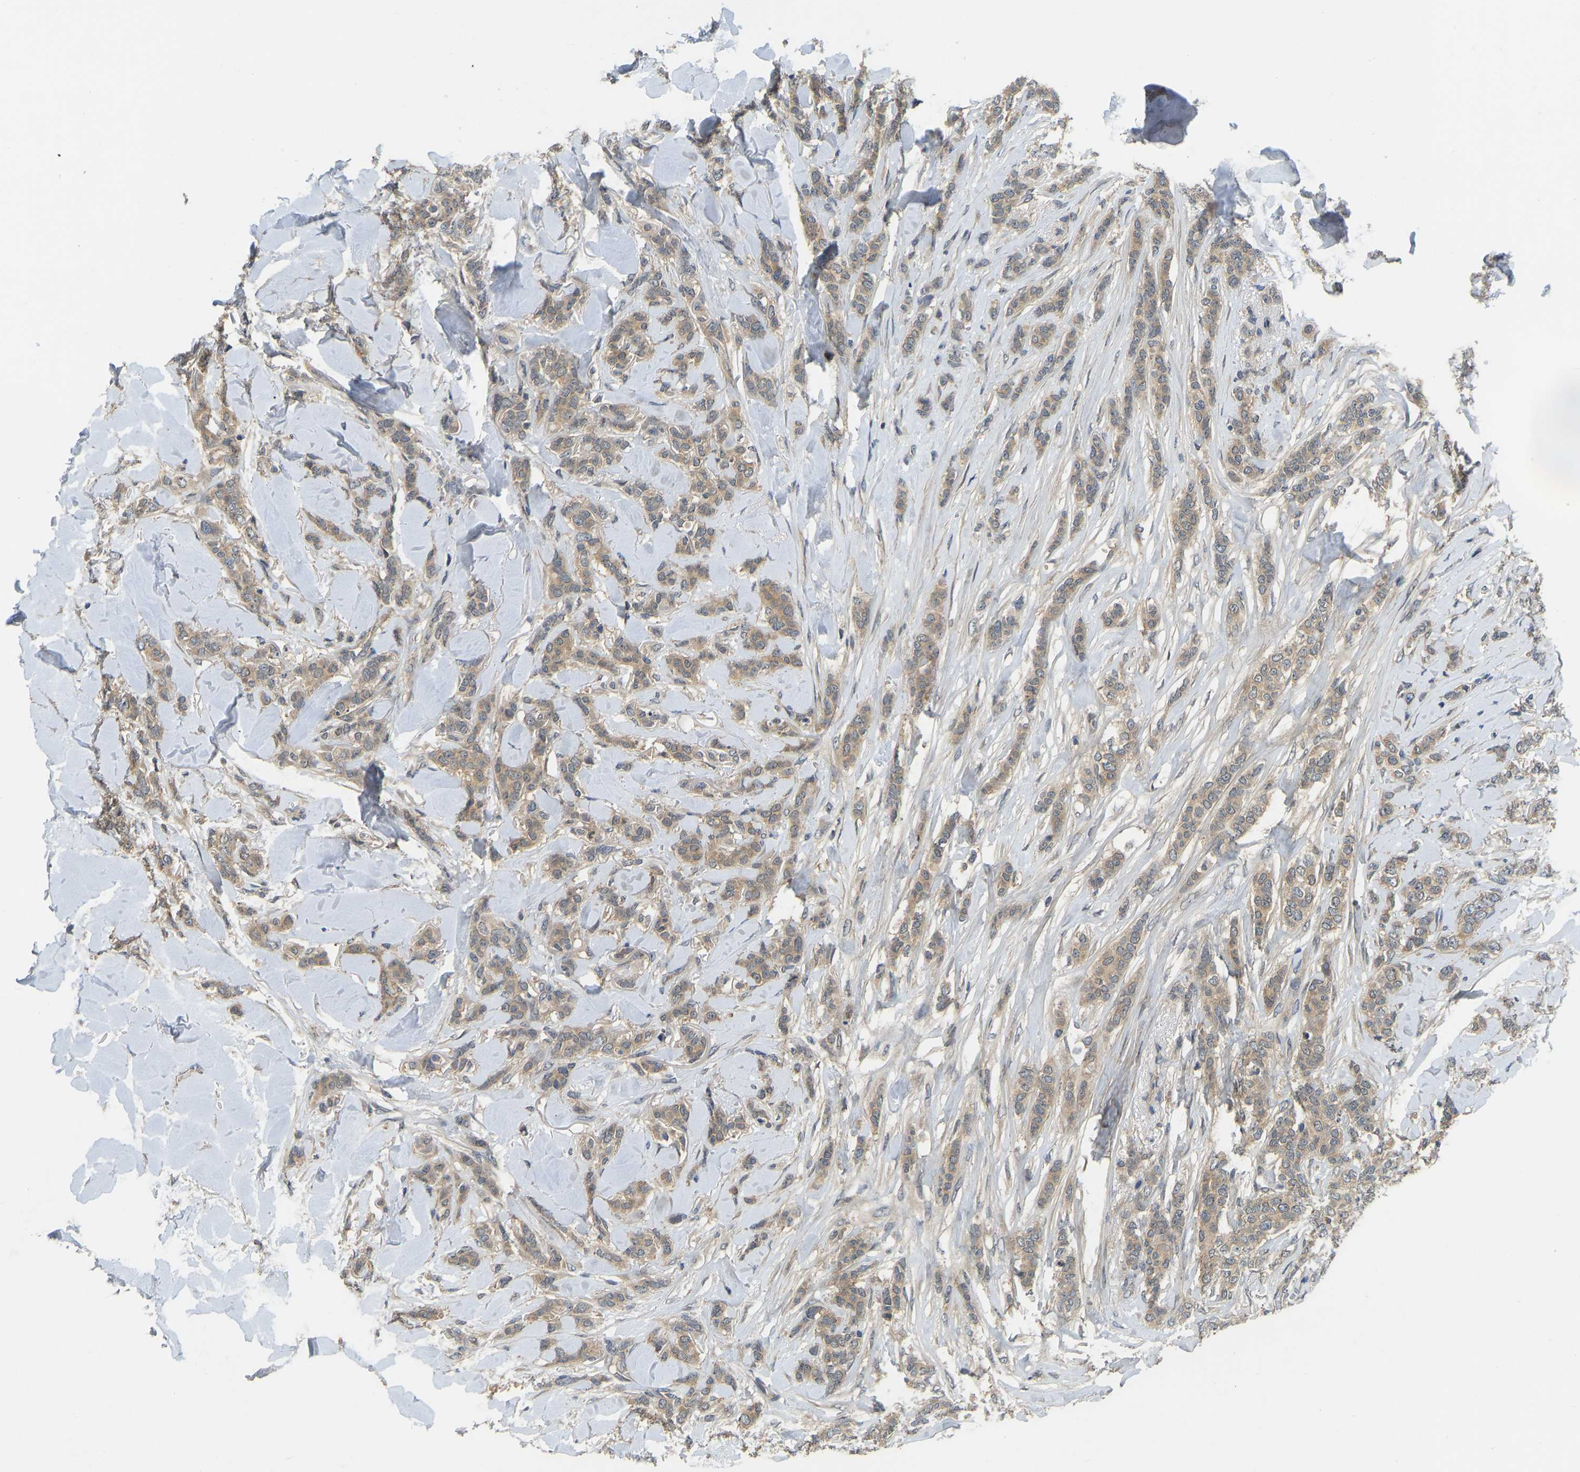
{"staining": {"intensity": "moderate", "quantity": ">75%", "location": "cytoplasmic/membranous"}, "tissue": "breast cancer", "cell_type": "Tumor cells", "image_type": "cancer", "snomed": [{"axis": "morphology", "description": "Lobular carcinoma"}, {"axis": "topography", "description": "Skin"}, {"axis": "topography", "description": "Breast"}], "caption": "Immunohistochemistry of breast cancer (lobular carcinoma) shows medium levels of moderate cytoplasmic/membranous positivity in approximately >75% of tumor cells. (DAB (3,3'-diaminobenzidine) = brown stain, brightfield microscopy at high magnification).", "gene": "NDRG3", "patient": {"sex": "female", "age": 46}}